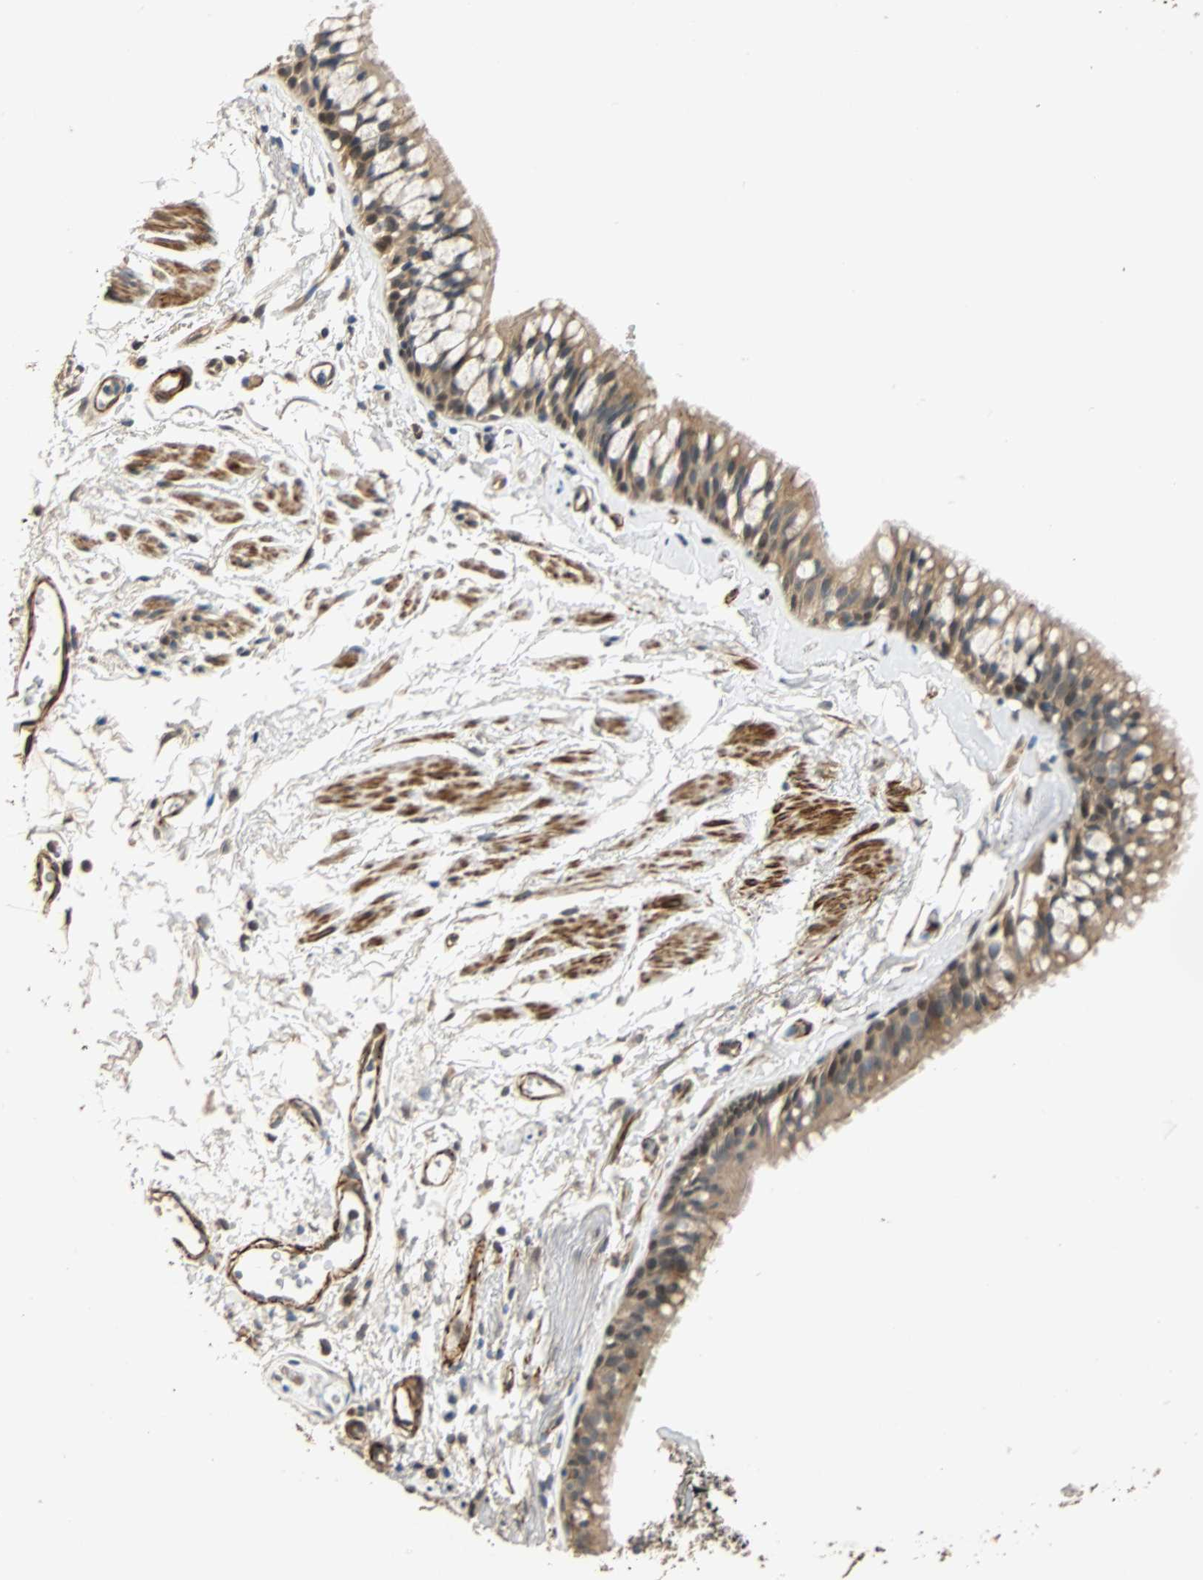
{"staining": {"intensity": "moderate", "quantity": "25%-75%", "location": "cytoplasmic/membranous,nuclear"}, "tissue": "bronchus", "cell_type": "Respiratory epithelial cells", "image_type": "normal", "snomed": [{"axis": "morphology", "description": "Normal tissue, NOS"}, {"axis": "topography", "description": "Bronchus"}], "caption": "Immunohistochemistry (IHC) (DAB (3,3'-diaminobenzidine)) staining of normal human bronchus displays moderate cytoplasmic/membranous,nuclear protein positivity in approximately 25%-75% of respiratory epithelial cells.", "gene": "QSER1", "patient": {"sex": "female", "age": 73}}